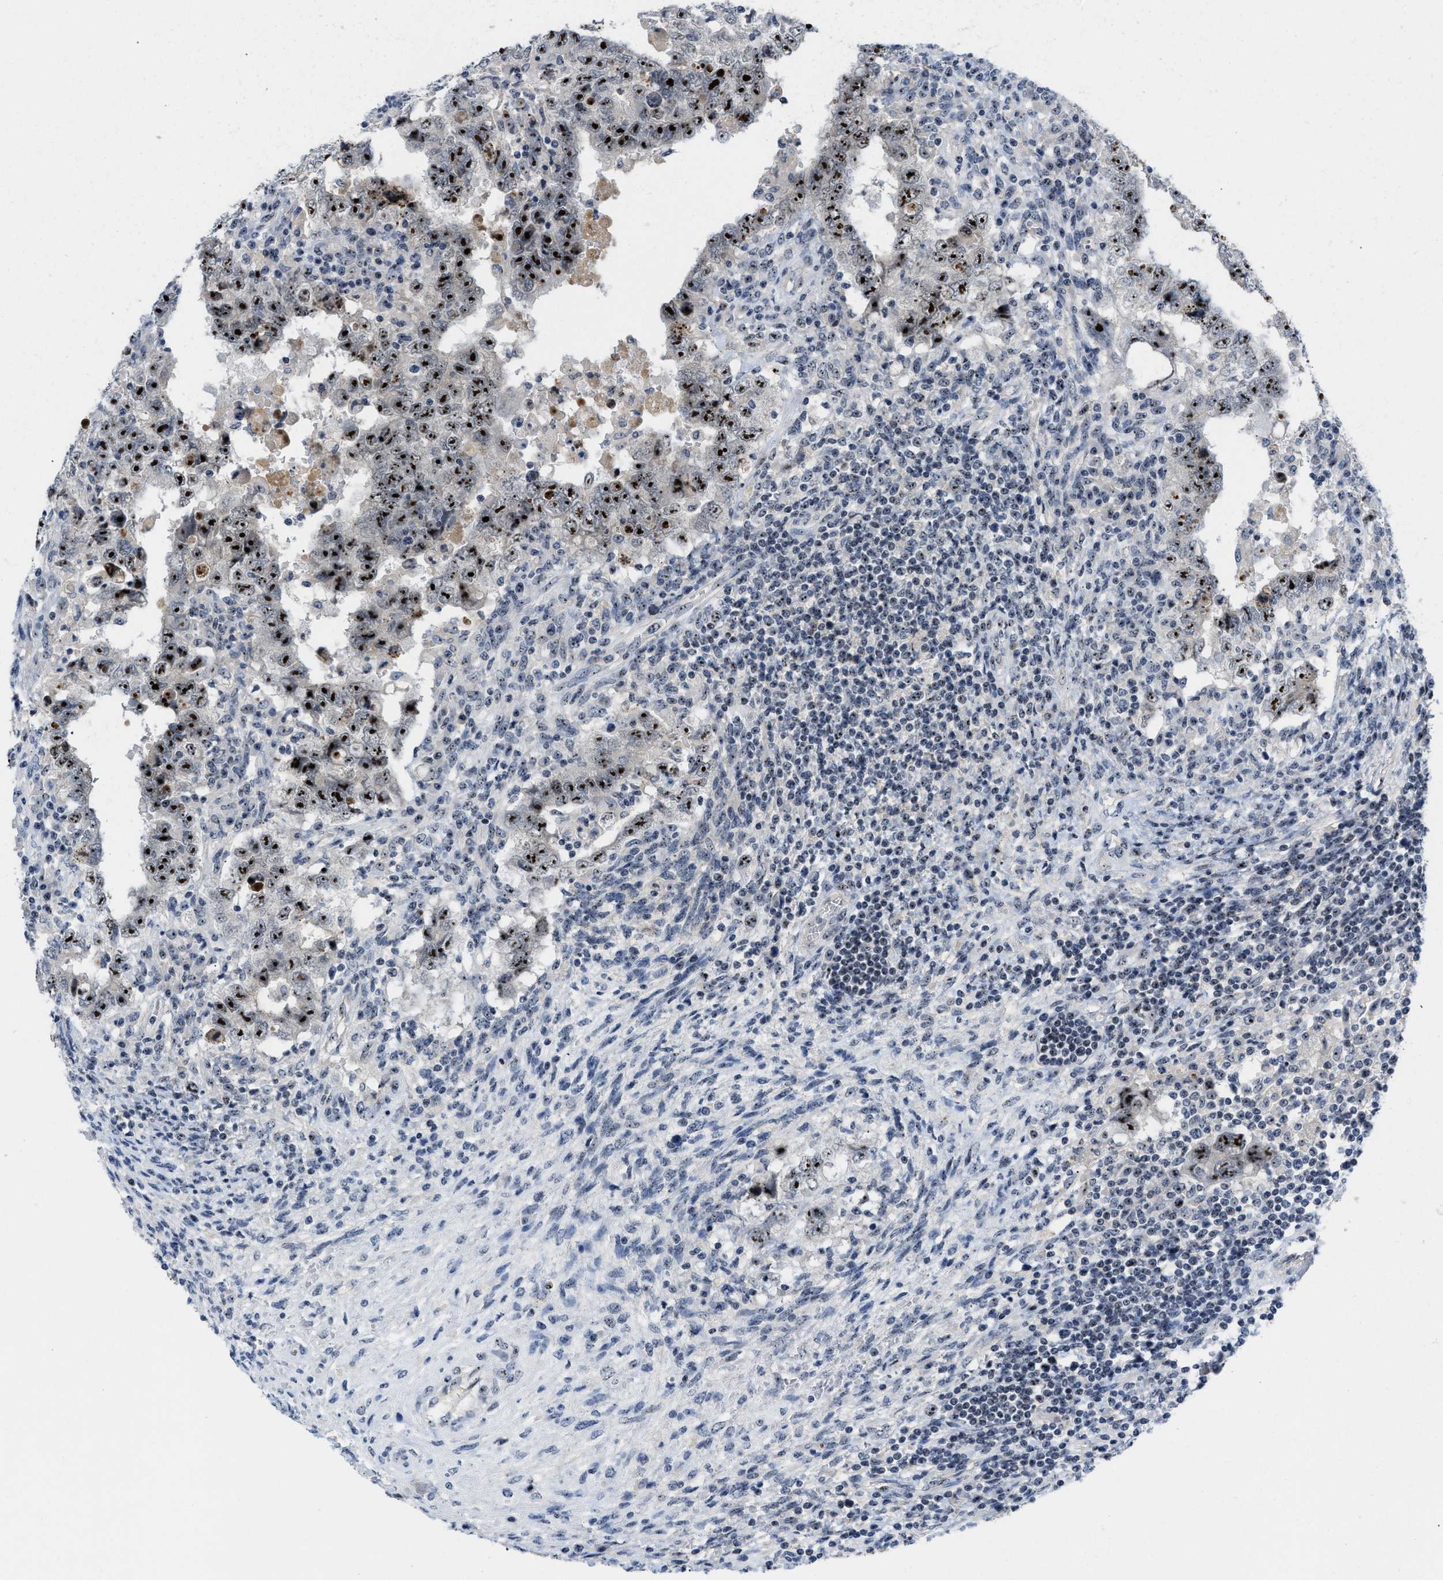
{"staining": {"intensity": "strong", "quantity": ">75%", "location": "nuclear"}, "tissue": "testis cancer", "cell_type": "Tumor cells", "image_type": "cancer", "snomed": [{"axis": "morphology", "description": "Carcinoma, Embryonal, NOS"}, {"axis": "topography", "description": "Testis"}], "caption": "Immunohistochemical staining of testis embryonal carcinoma shows high levels of strong nuclear positivity in about >75% of tumor cells.", "gene": "NOP58", "patient": {"sex": "male", "age": 26}}